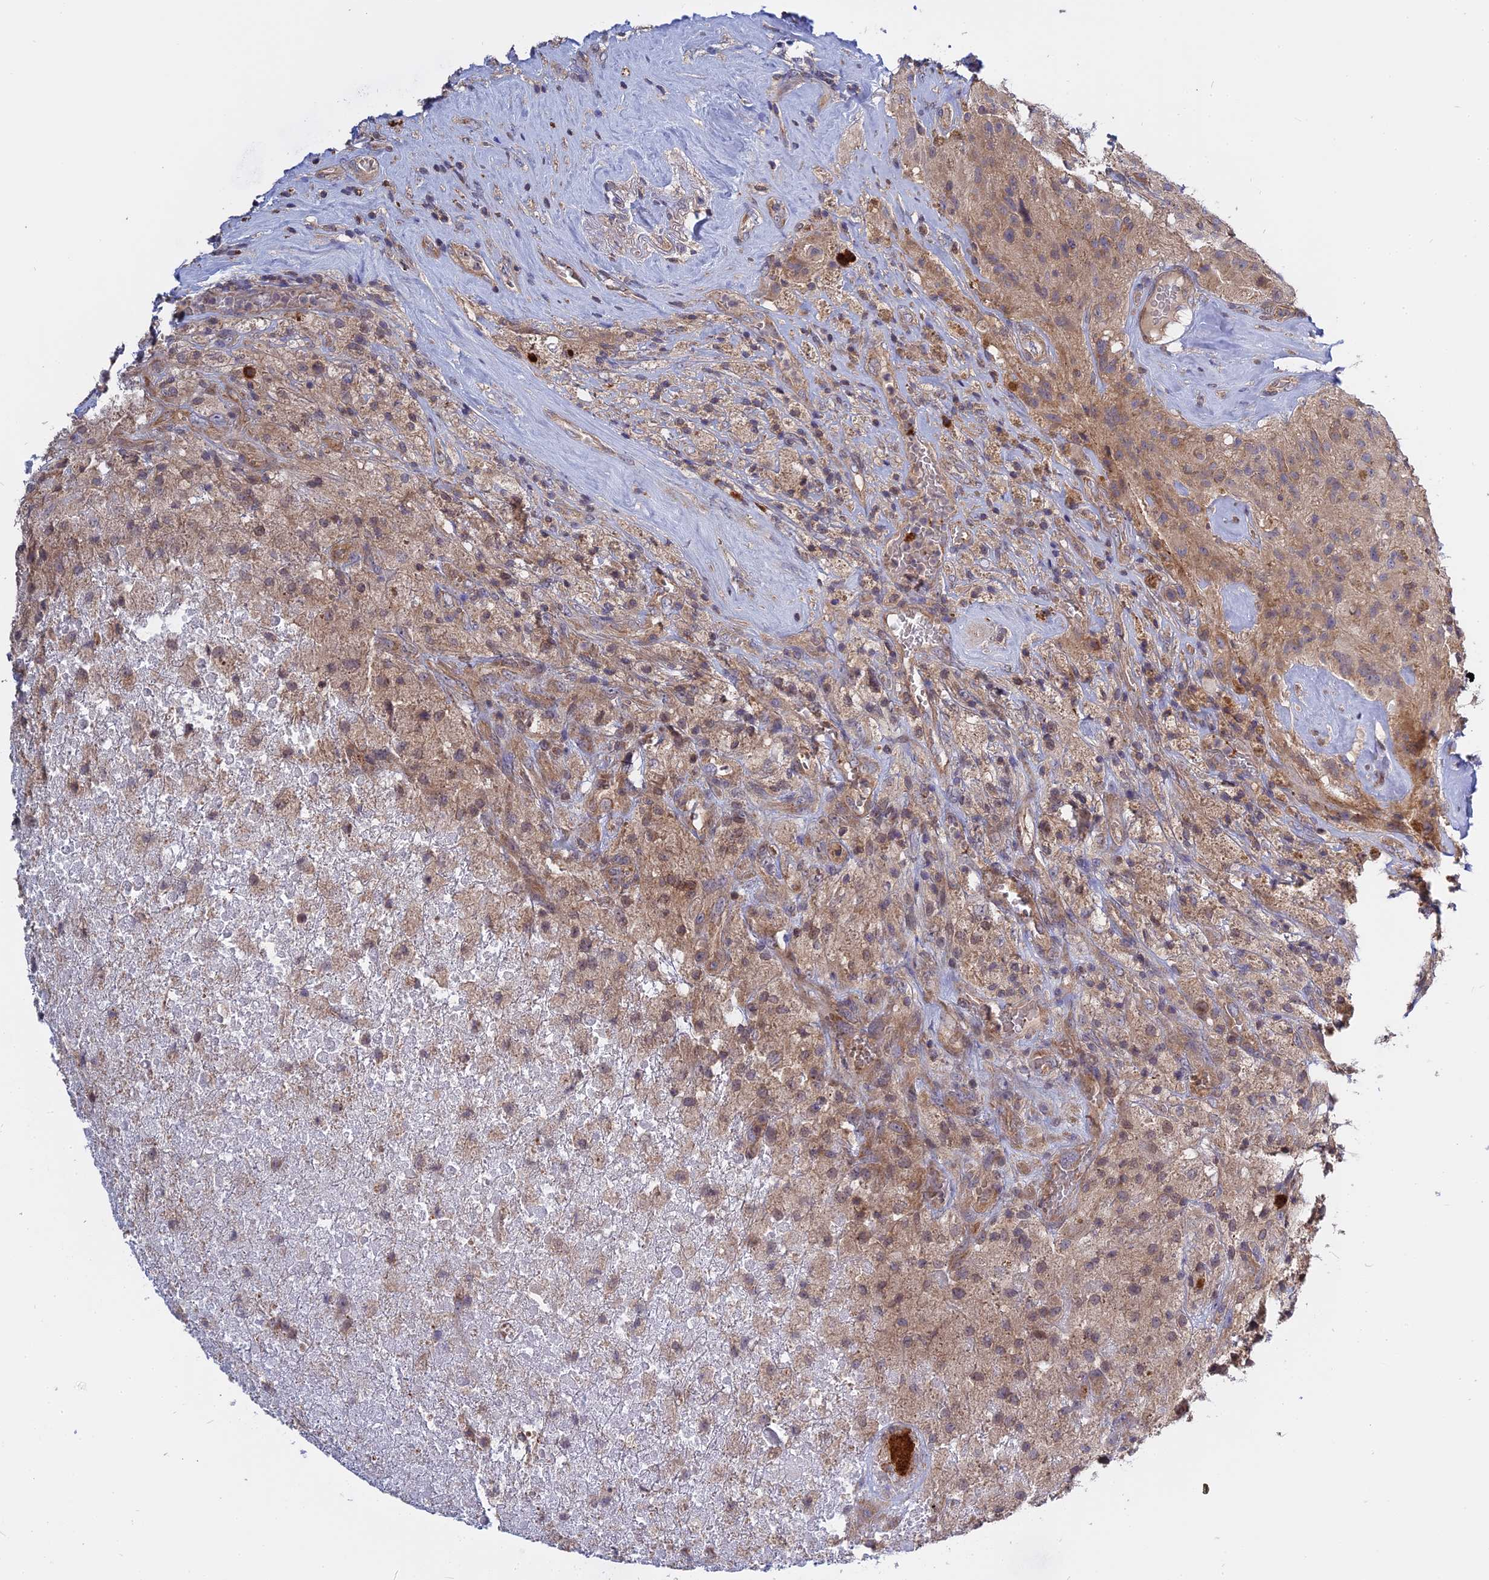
{"staining": {"intensity": "weak", "quantity": "25%-75%", "location": "cytoplasmic/membranous"}, "tissue": "glioma", "cell_type": "Tumor cells", "image_type": "cancer", "snomed": [{"axis": "morphology", "description": "Glioma, malignant, High grade"}, {"axis": "topography", "description": "Brain"}], "caption": "Immunohistochemical staining of human glioma shows low levels of weak cytoplasmic/membranous expression in approximately 25%-75% of tumor cells. The protein of interest is shown in brown color, while the nuclei are stained blue.", "gene": "IL21R", "patient": {"sex": "male", "age": 69}}